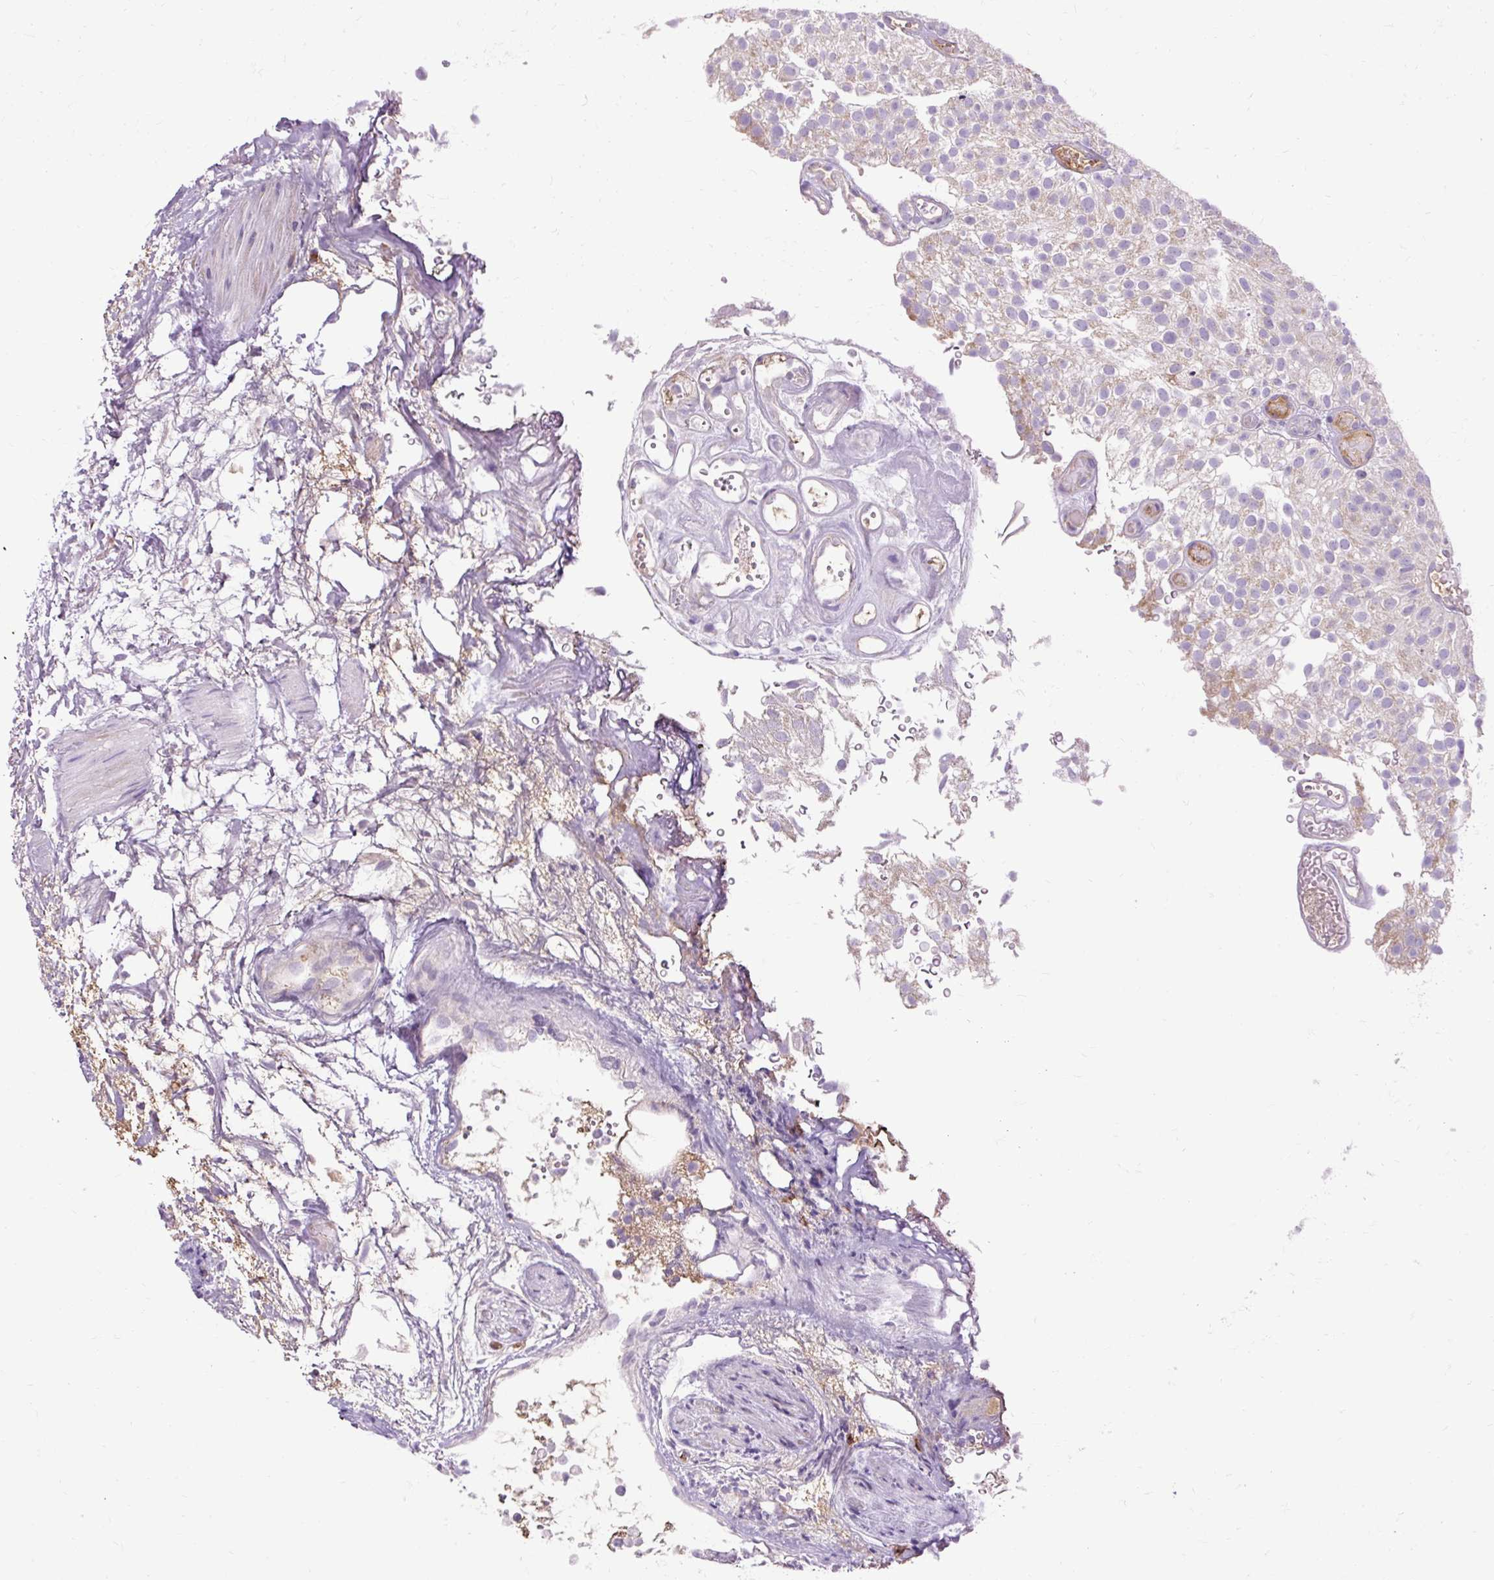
{"staining": {"intensity": "weak", "quantity": "<25%", "location": "cytoplasmic/membranous"}, "tissue": "urothelial cancer", "cell_type": "Tumor cells", "image_type": "cancer", "snomed": [{"axis": "morphology", "description": "Urothelial carcinoma, Low grade"}, {"axis": "topography", "description": "Urinary bladder"}], "caption": "The immunohistochemistry (IHC) image has no significant positivity in tumor cells of urothelial cancer tissue.", "gene": "ARRDC2", "patient": {"sex": "male", "age": 78}}